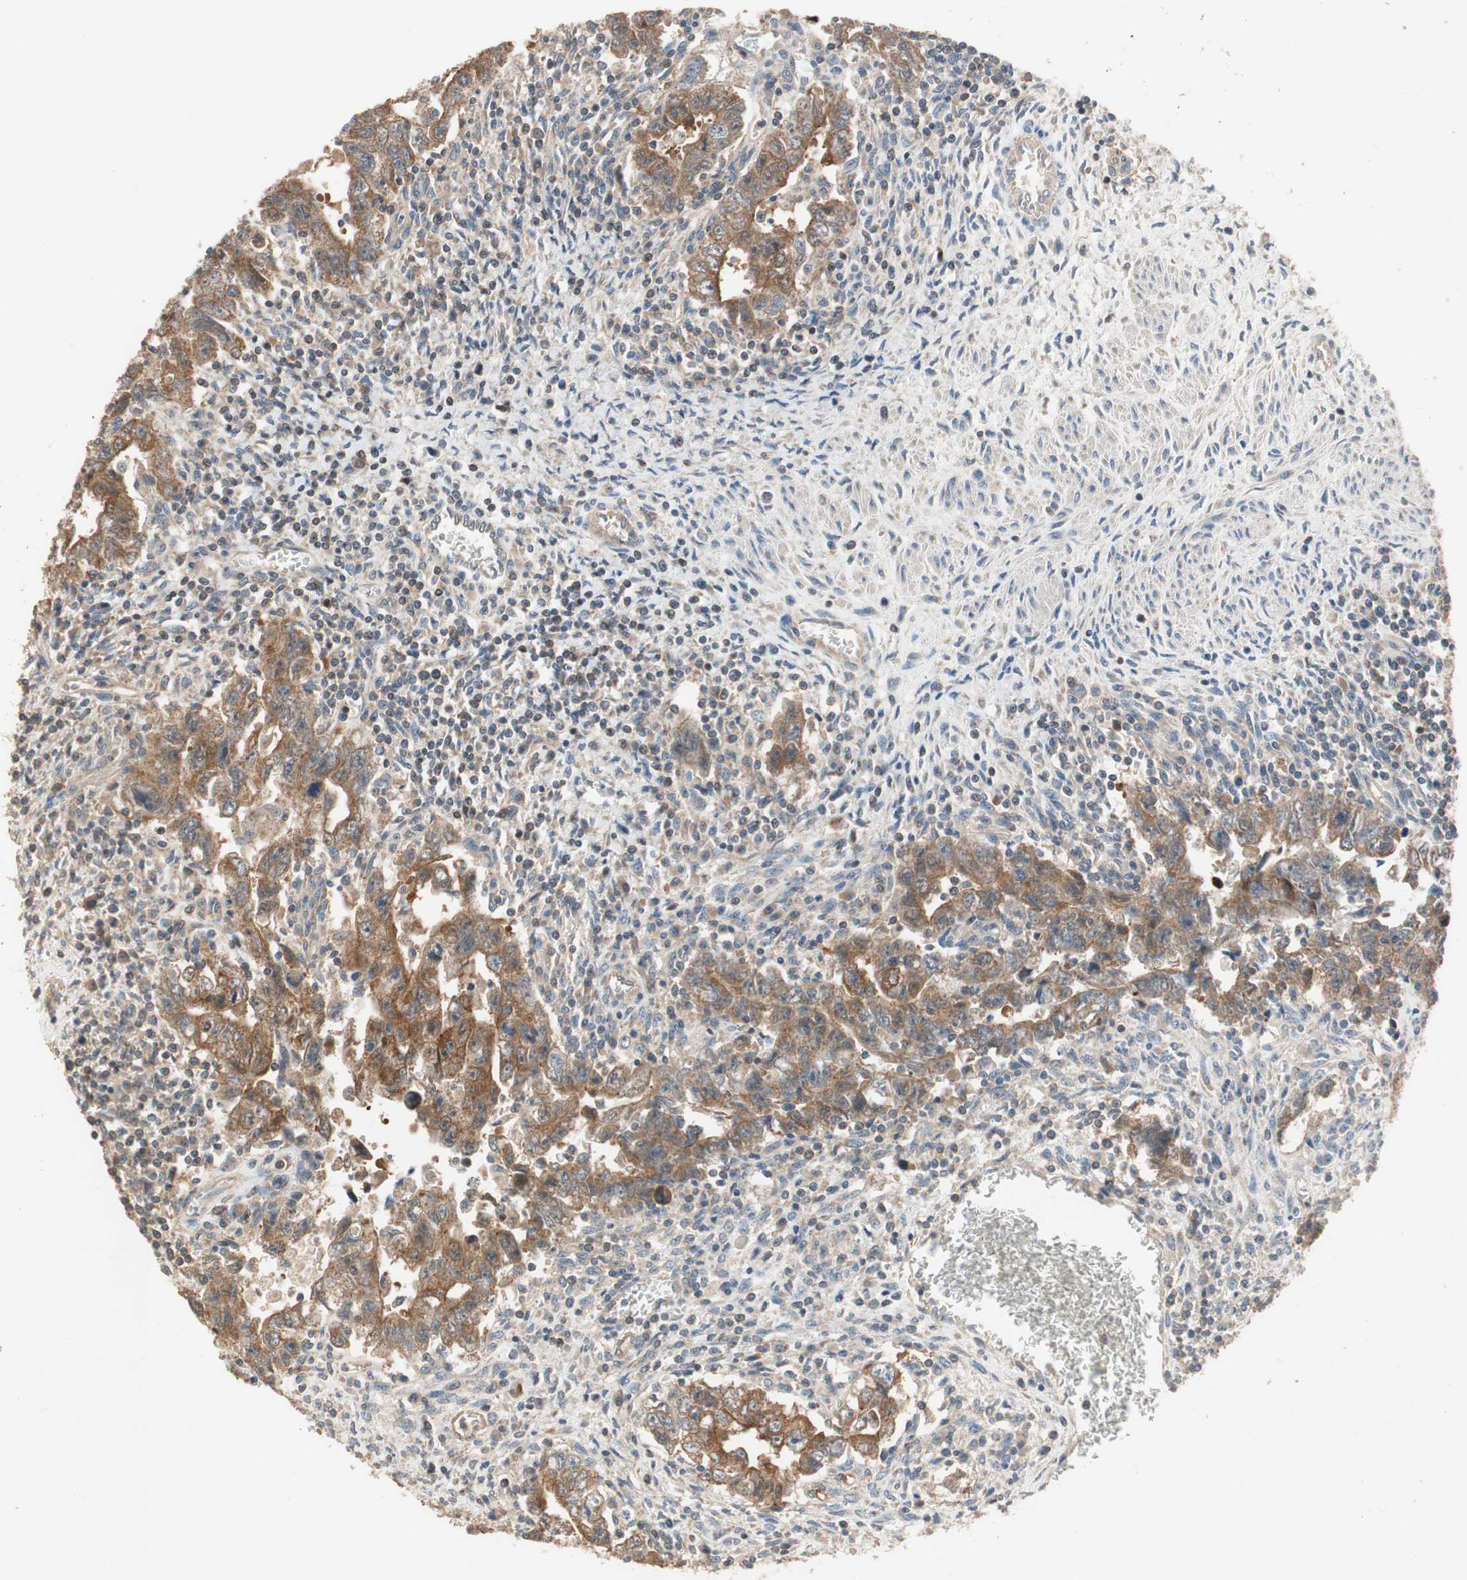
{"staining": {"intensity": "strong", "quantity": ">75%", "location": "cytoplasmic/membranous"}, "tissue": "testis cancer", "cell_type": "Tumor cells", "image_type": "cancer", "snomed": [{"axis": "morphology", "description": "Carcinoma, Embryonal, NOS"}, {"axis": "topography", "description": "Testis"}], "caption": "Testis cancer (embryonal carcinoma) was stained to show a protein in brown. There is high levels of strong cytoplasmic/membranous expression in about >75% of tumor cells. The staining was performed using DAB (3,3'-diaminobenzidine), with brown indicating positive protein expression. Nuclei are stained blue with hematoxylin.", "gene": "MAP4K2", "patient": {"sex": "male", "age": 28}}